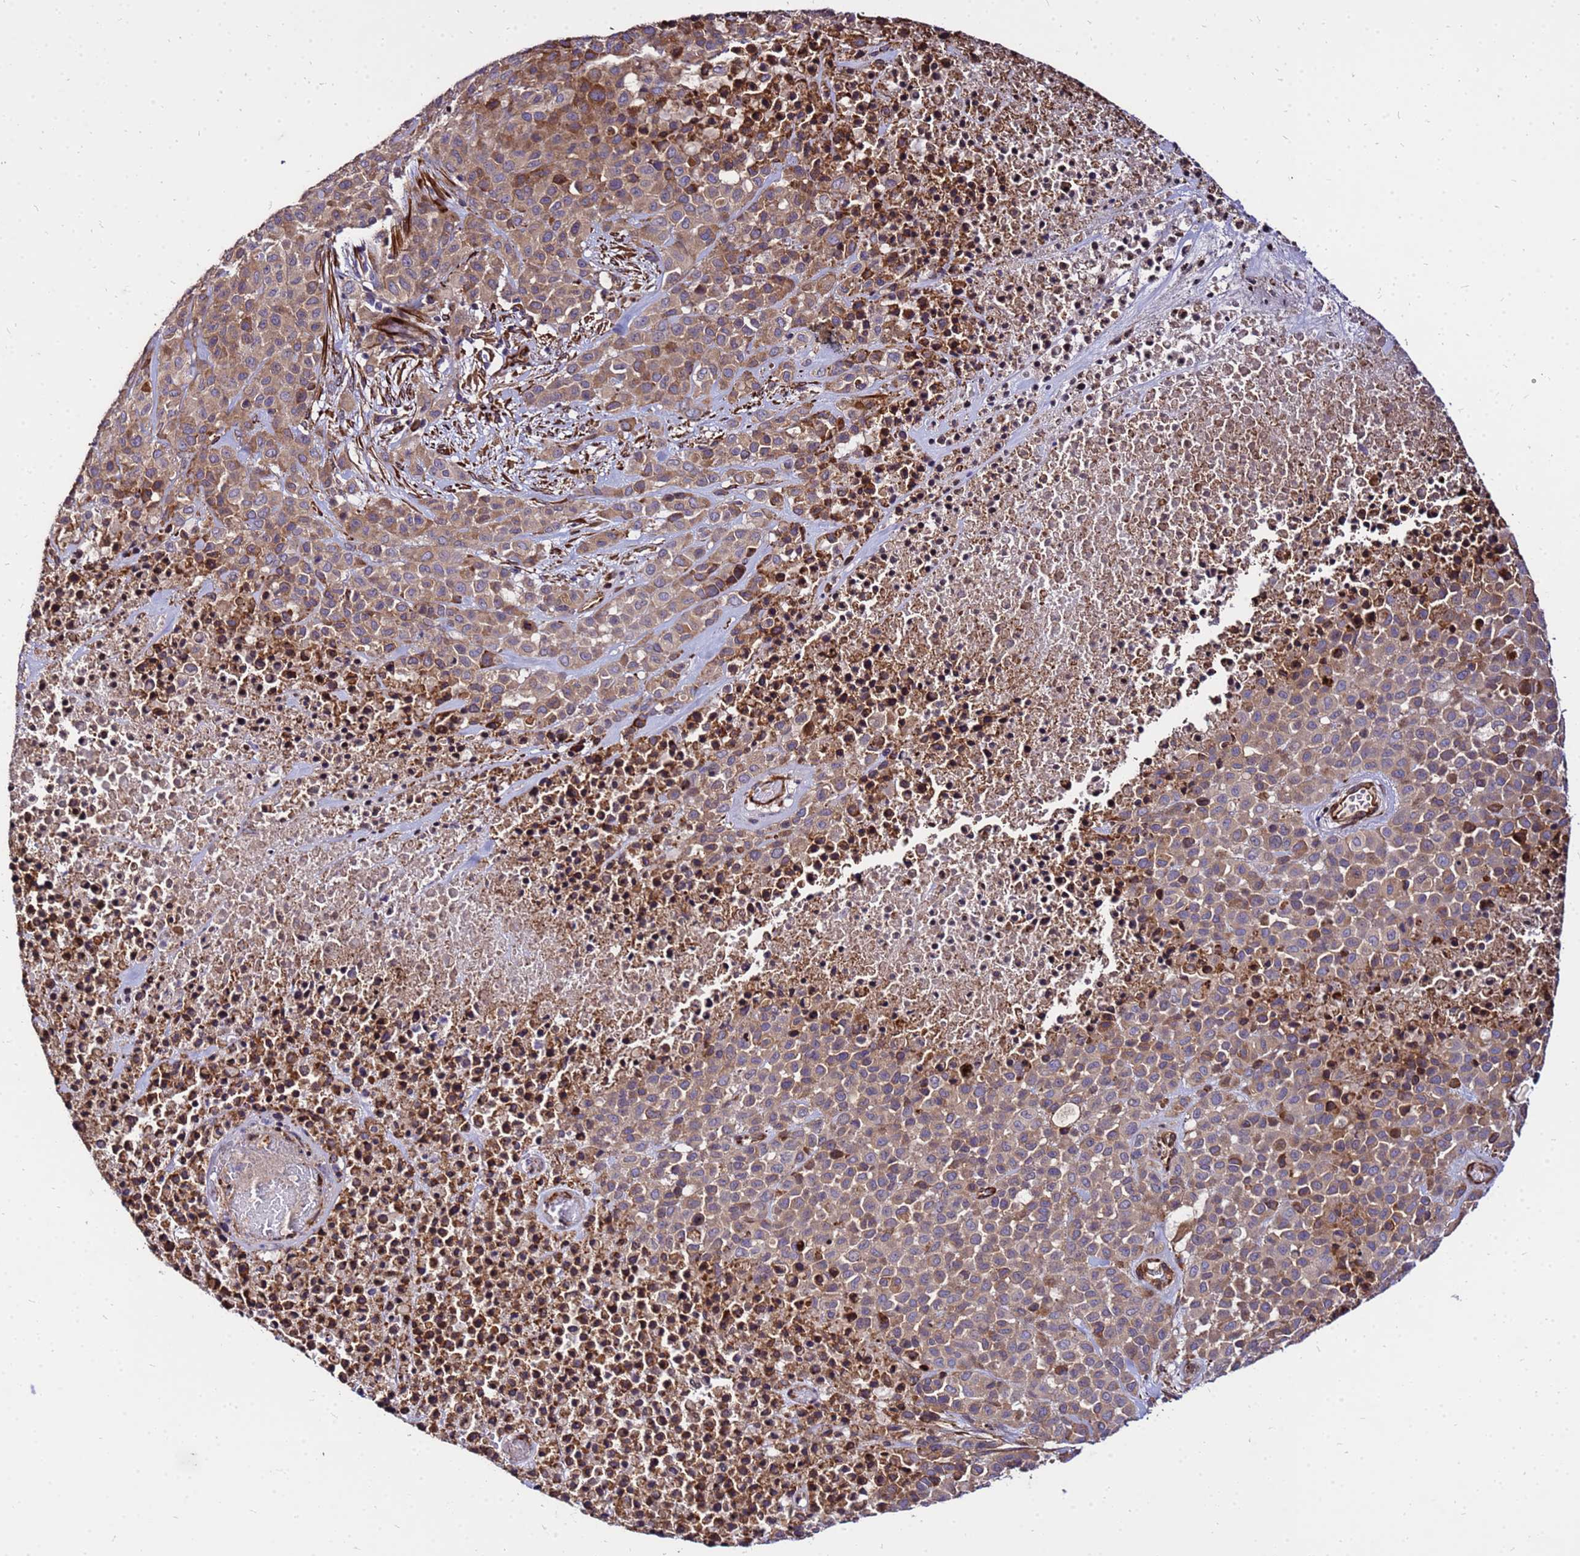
{"staining": {"intensity": "moderate", "quantity": ">75%", "location": "cytoplasmic/membranous"}, "tissue": "melanoma", "cell_type": "Tumor cells", "image_type": "cancer", "snomed": [{"axis": "morphology", "description": "Malignant melanoma, Metastatic site"}, {"axis": "topography", "description": "Skin"}], "caption": "This histopathology image exhibits immunohistochemistry (IHC) staining of human melanoma, with medium moderate cytoplasmic/membranous staining in approximately >75% of tumor cells.", "gene": "WWC2", "patient": {"sex": "female", "age": 81}}